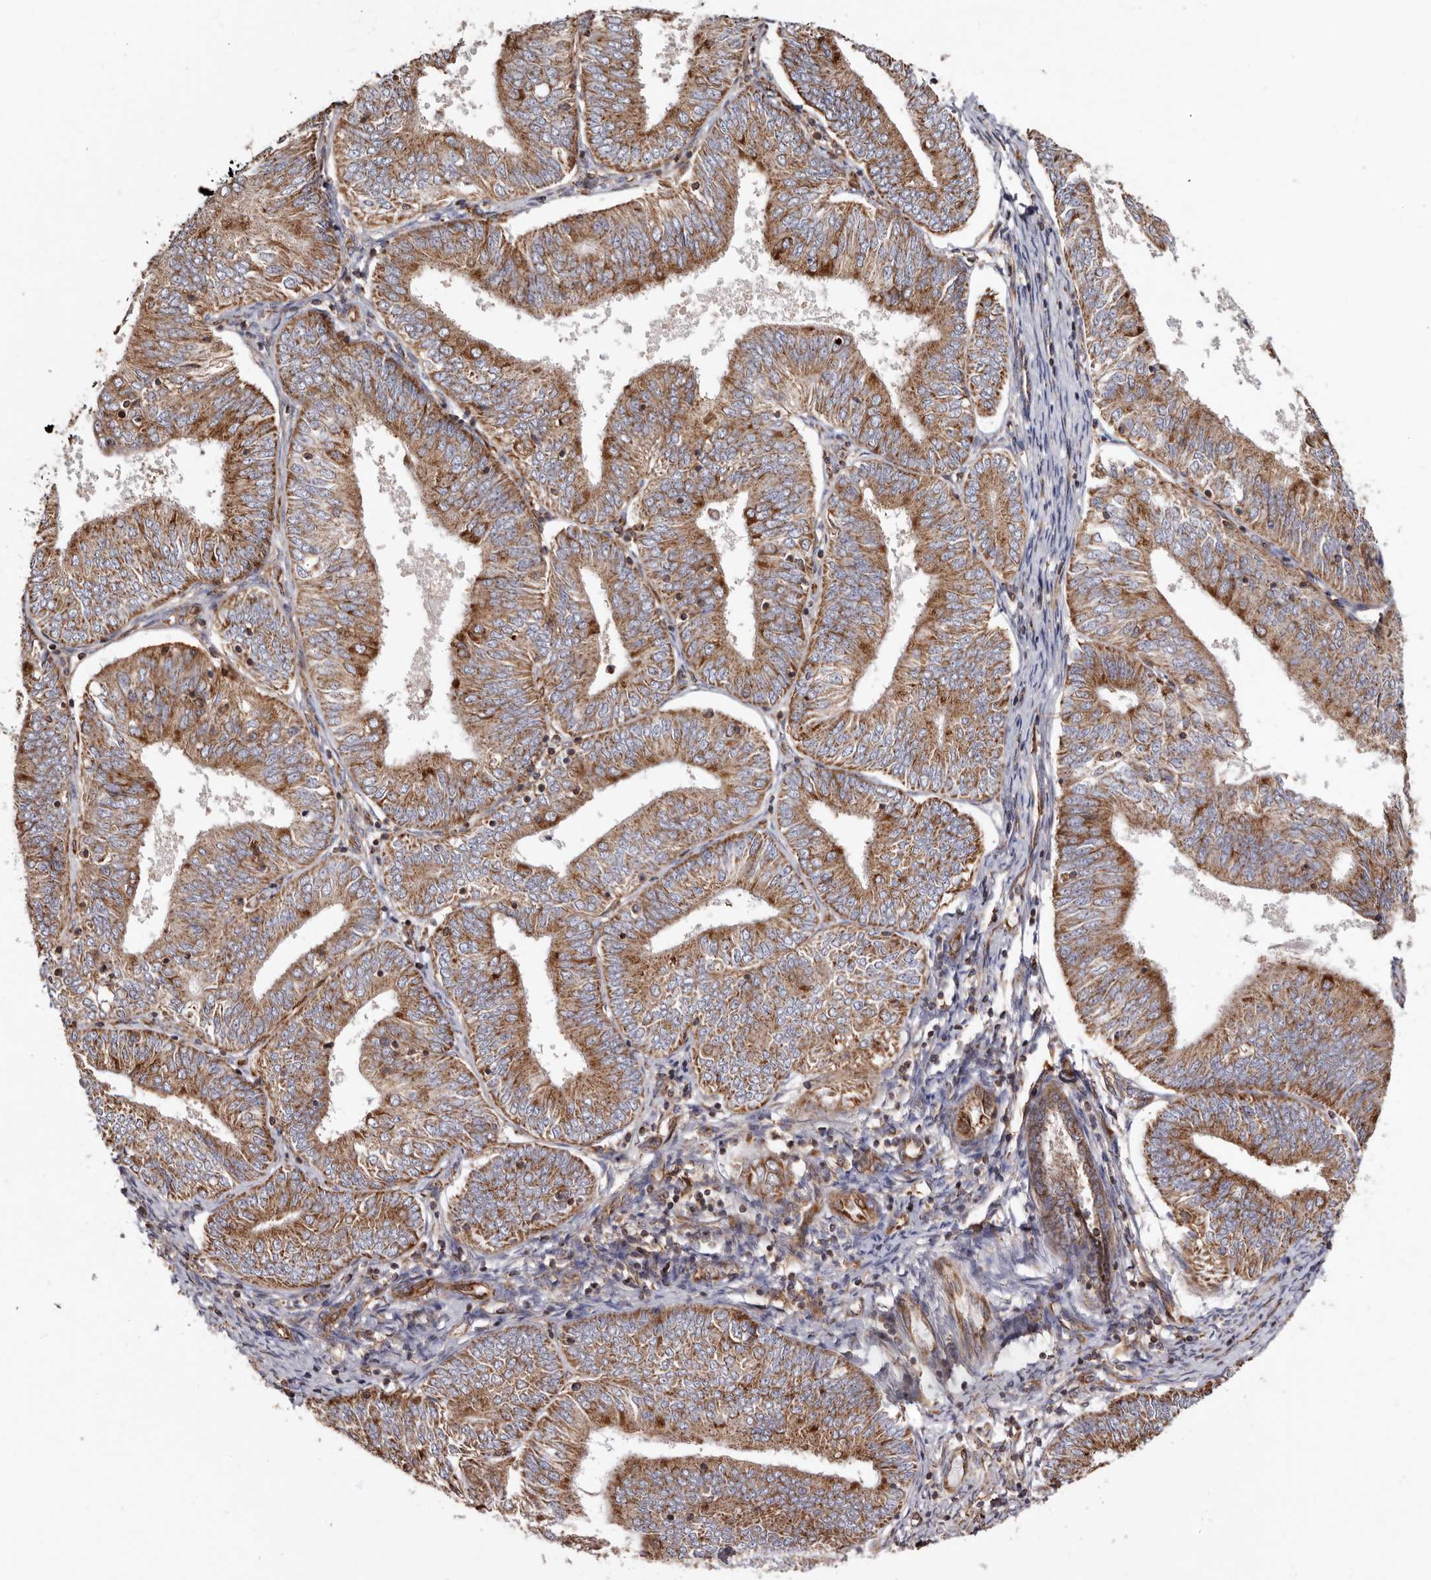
{"staining": {"intensity": "moderate", "quantity": ">75%", "location": "cytoplasmic/membranous"}, "tissue": "endometrial cancer", "cell_type": "Tumor cells", "image_type": "cancer", "snomed": [{"axis": "morphology", "description": "Adenocarcinoma, NOS"}, {"axis": "topography", "description": "Endometrium"}], "caption": "Protein staining of endometrial cancer (adenocarcinoma) tissue exhibits moderate cytoplasmic/membranous expression in about >75% of tumor cells. (Stains: DAB (3,3'-diaminobenzidine) in brown, nuclei in blue, Microscopy: brightfield microscopy at high magnification).", "gene": "COQ8B", "patient": {"sex": "female", "age": 58}}